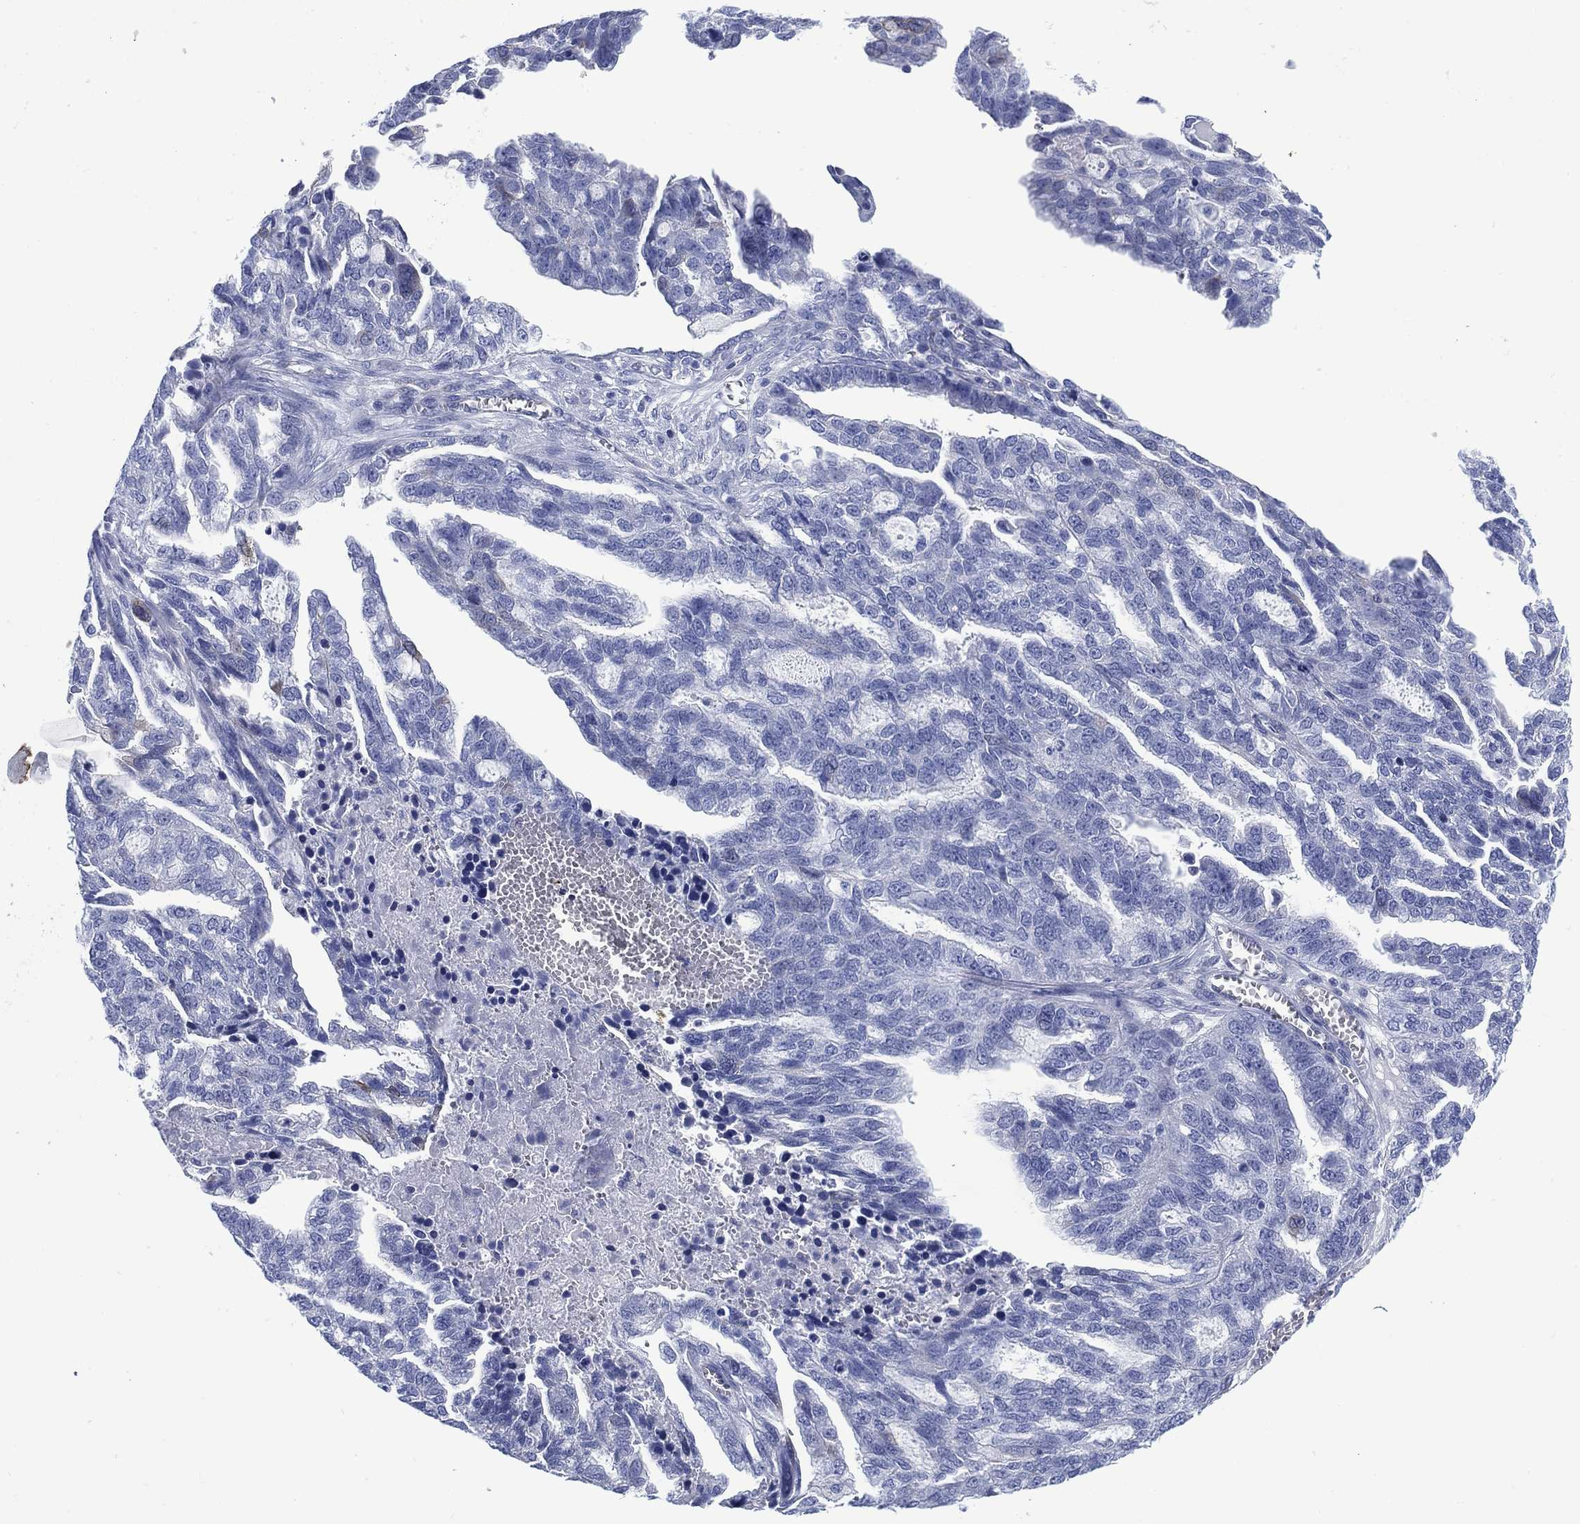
{"staining": {"intensity": "negative", "quantity": "none", "location": "none"}, "tissue": "ovarian cancer", "cell_type": "Tumor cells", "image_type": "cancer", "snomed": [{"axis": "morphology", "description": "Cystadenocarcinoma, serous, NOS"}, {"axis": "topography", "description": "Ovary"}], "caption": "Immunohistochemistry photomicrograph of neoplastic tissue: human ovarian cancer stained with DAB (3,3'-diaminobenzidine) displays no significant protein expression in tumor cells.", "gene": "DDI1", "patient": {"sex": "female", "age": 51}}